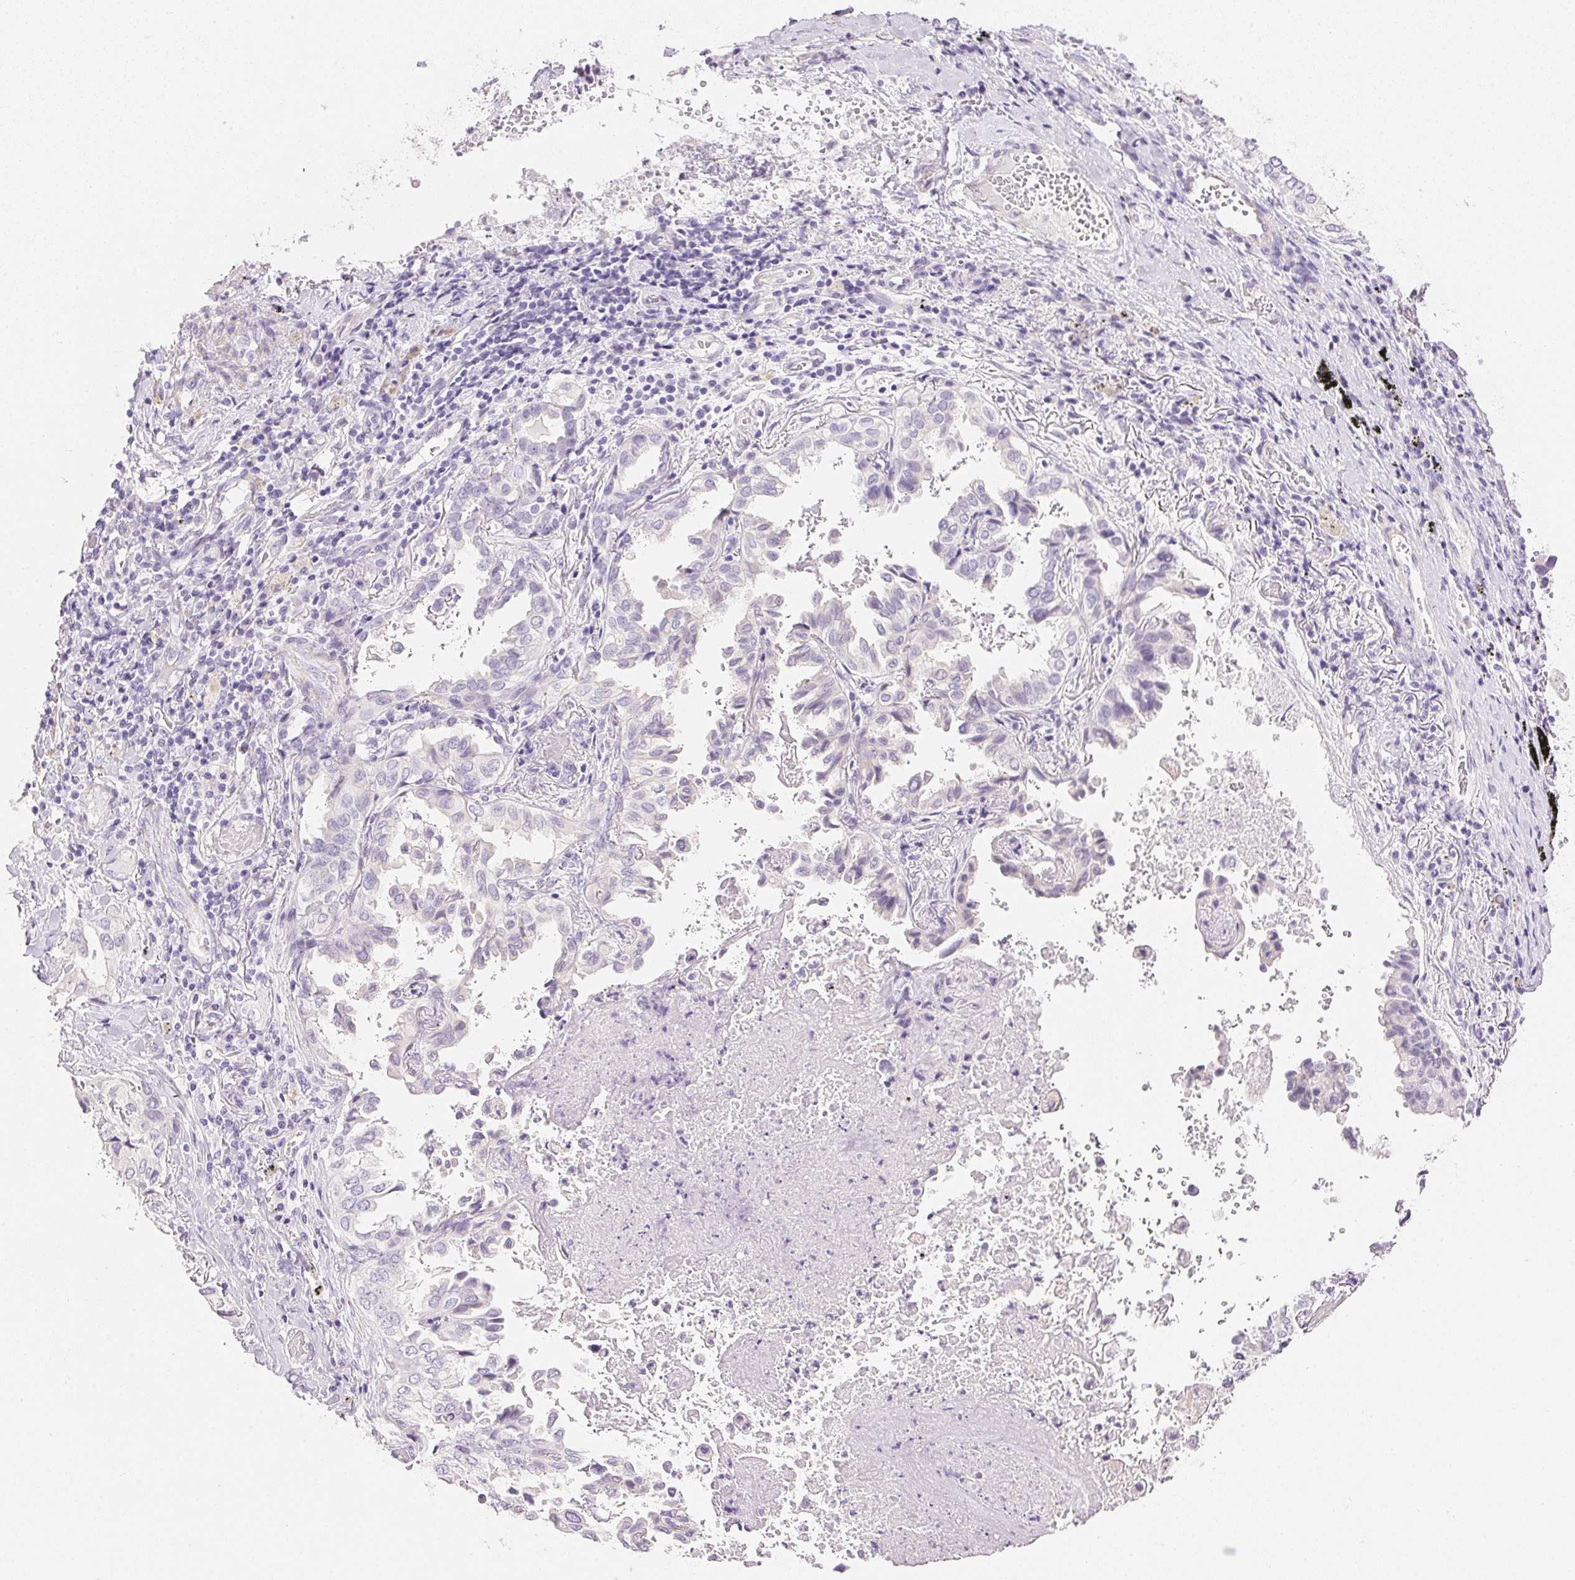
{"staining": {"intensity": "negative", "quantity": "none", "location": "none"}, "tissue": "lung cancer", "cell_type": "Tumor cells", "image_type": "cancer", "snomed": [{"axis": "morphology", "description": "Aneuploidy"}, {"axis": "morphology", "description": "Adenocarcinoma, NOS"}, {"axis": "morphology", "description": "Adenocarcinoma, metastatic, NOS"}, {"axis": "topography", "description": "Lymph node"}, {"axis": "topography", "description": "Lung"}], "caption": "This is an immunohistochemistry photomicrograph of metastatic adenocarcinoma (lung). There is no positivity in tumor cells.", "gene": "KCNE2", "patient": {"sex": "female", "age": 48}}